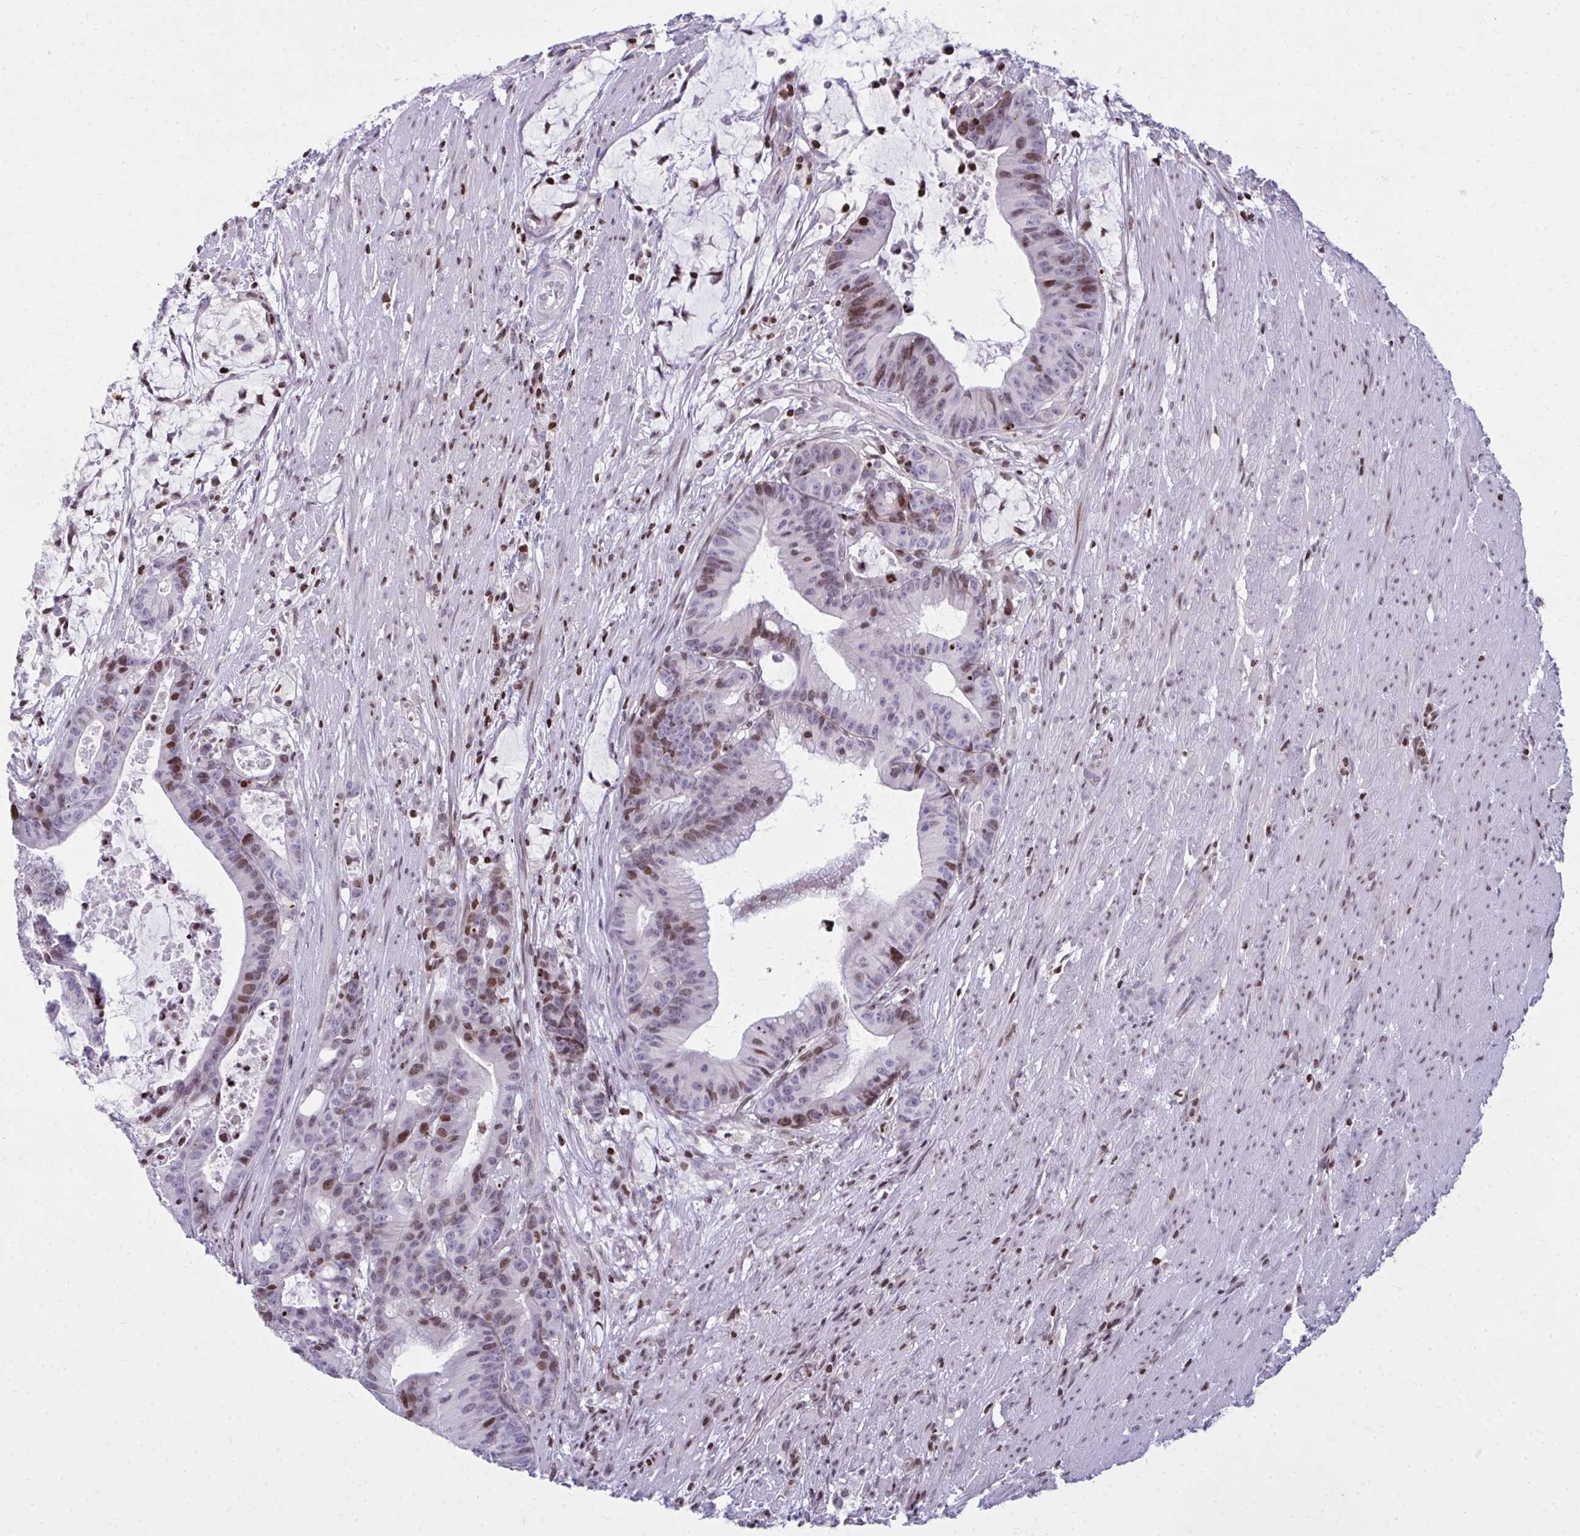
{"staining": {"intensity": "moderate", "quantity": "25%-75%", "location": "nuclear"}, "tissue": "colorectal cancer", "cell_type": "Tumor cells", "image_type": "cancer", "snomed": [{"axis": "morphology", "description": "Adenocarcinoma, NOS"}, {"axis": "topography", "description": "Colon"}], "caption": "High-magnification brightfield microscopy of colorectal cancer stained with DAB (3,3'-diaminobenzidine) (brown) and counterstained with hematoxylin (blue). tumor cells exhibit moderate nuclear expression is present in about25%-75% of cells.", "gene": "AP5M1", "patient": {"sex": "female", "age": 78}}